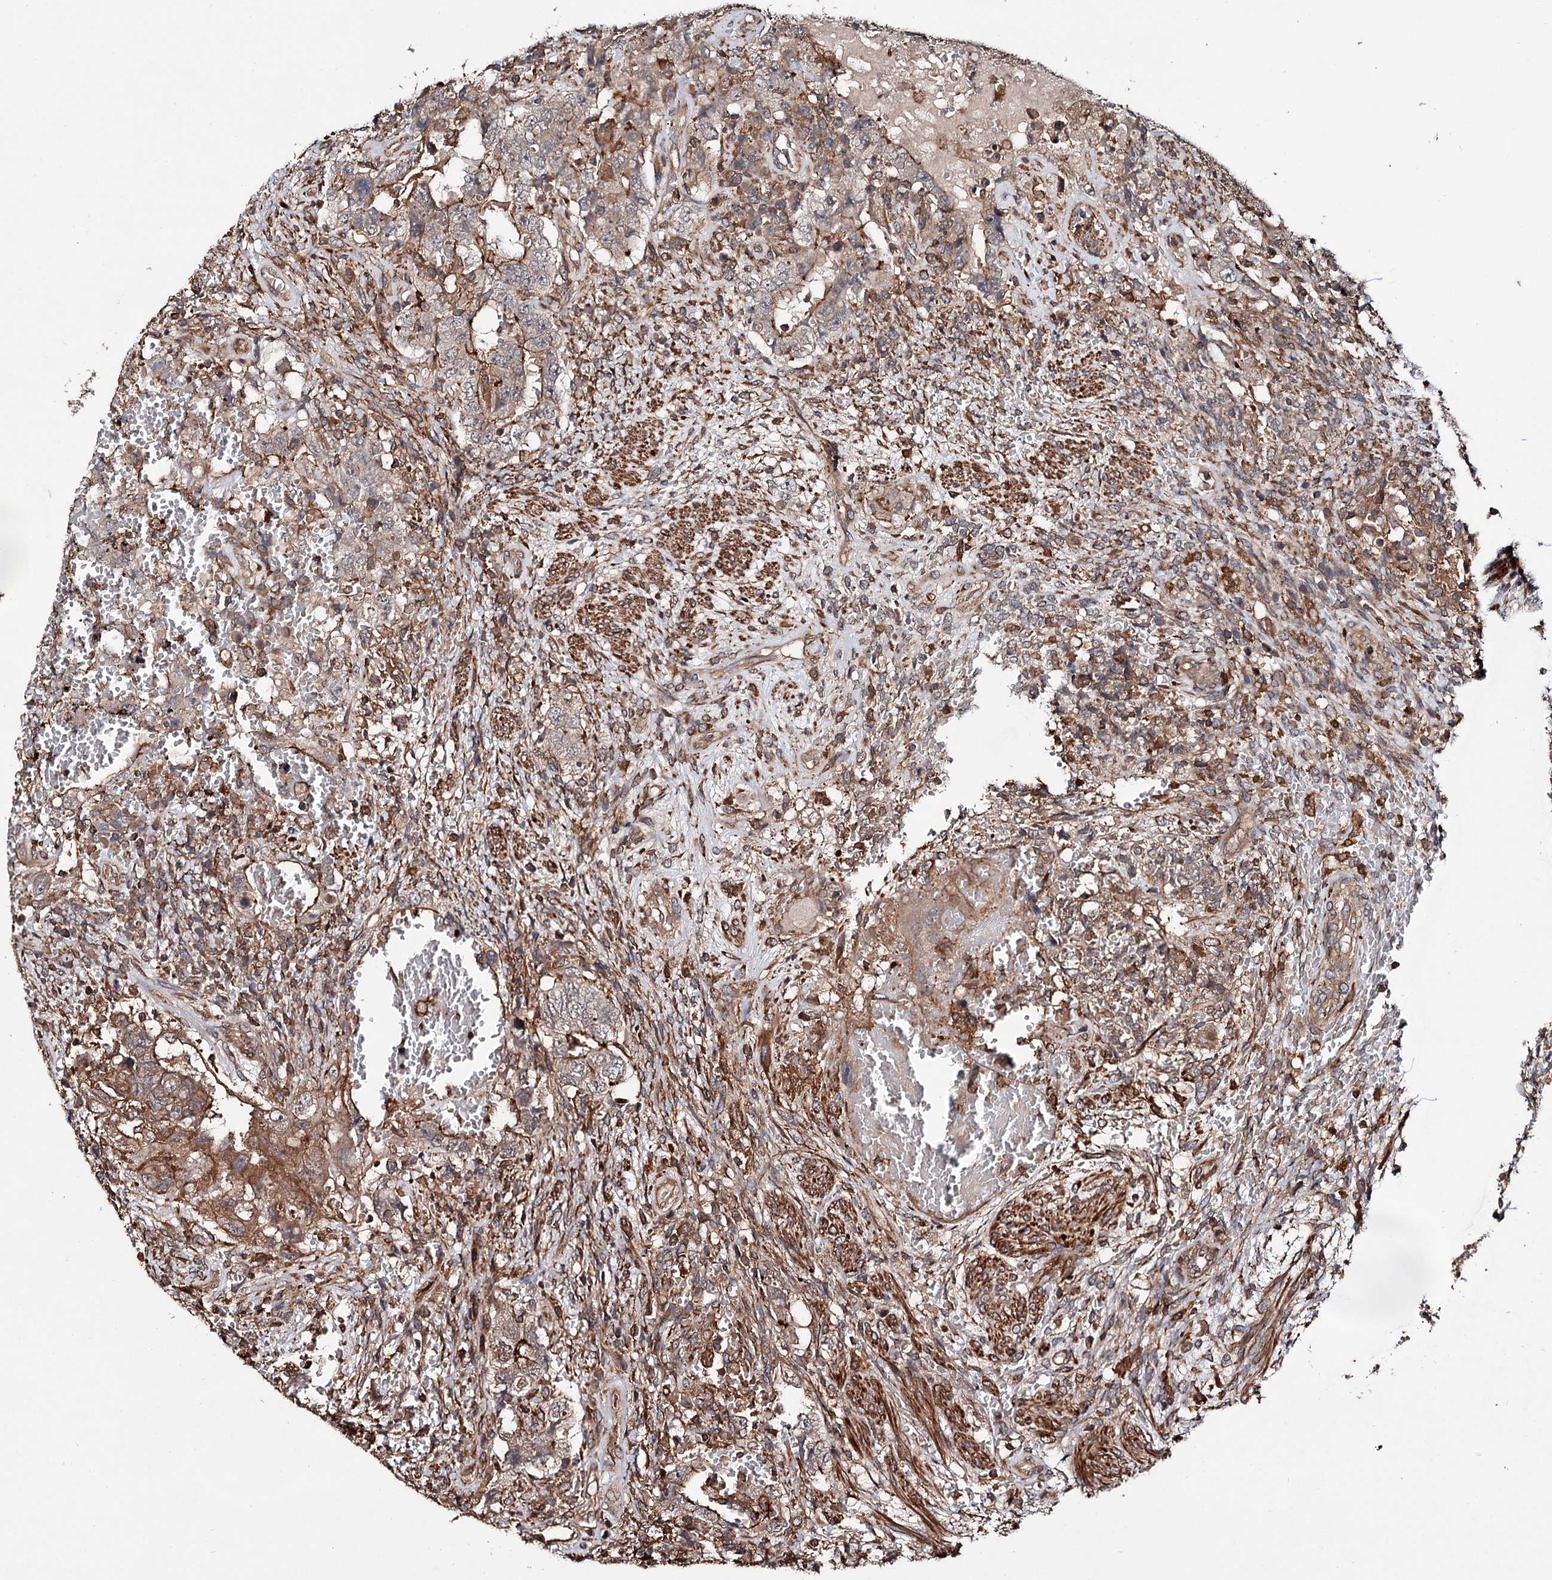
{"staining": {"intensity": "moderate", "quantity": ">75%", "location": "cytoplasmic/membranous"}, "tissue": "testis cancer", "cell_type": "Tumor cells", "image_type": "cancer", "snomed": [{"axis": "morphology", "description": "Carcinoma, Embryonal, NOS"}, {"axis": "topography", "description": "Testis"}], "caption": "Protein expression analysis of human testis cancer (embryonal carcinoma) reveals moderate cytoplasmic/membranous staining in about >75% of tumor cells. (Brightfield microscopy of DAB IHC at high magnification).", "gene": "GRIP1", "patient": {"sex": "male", "age": 26}}